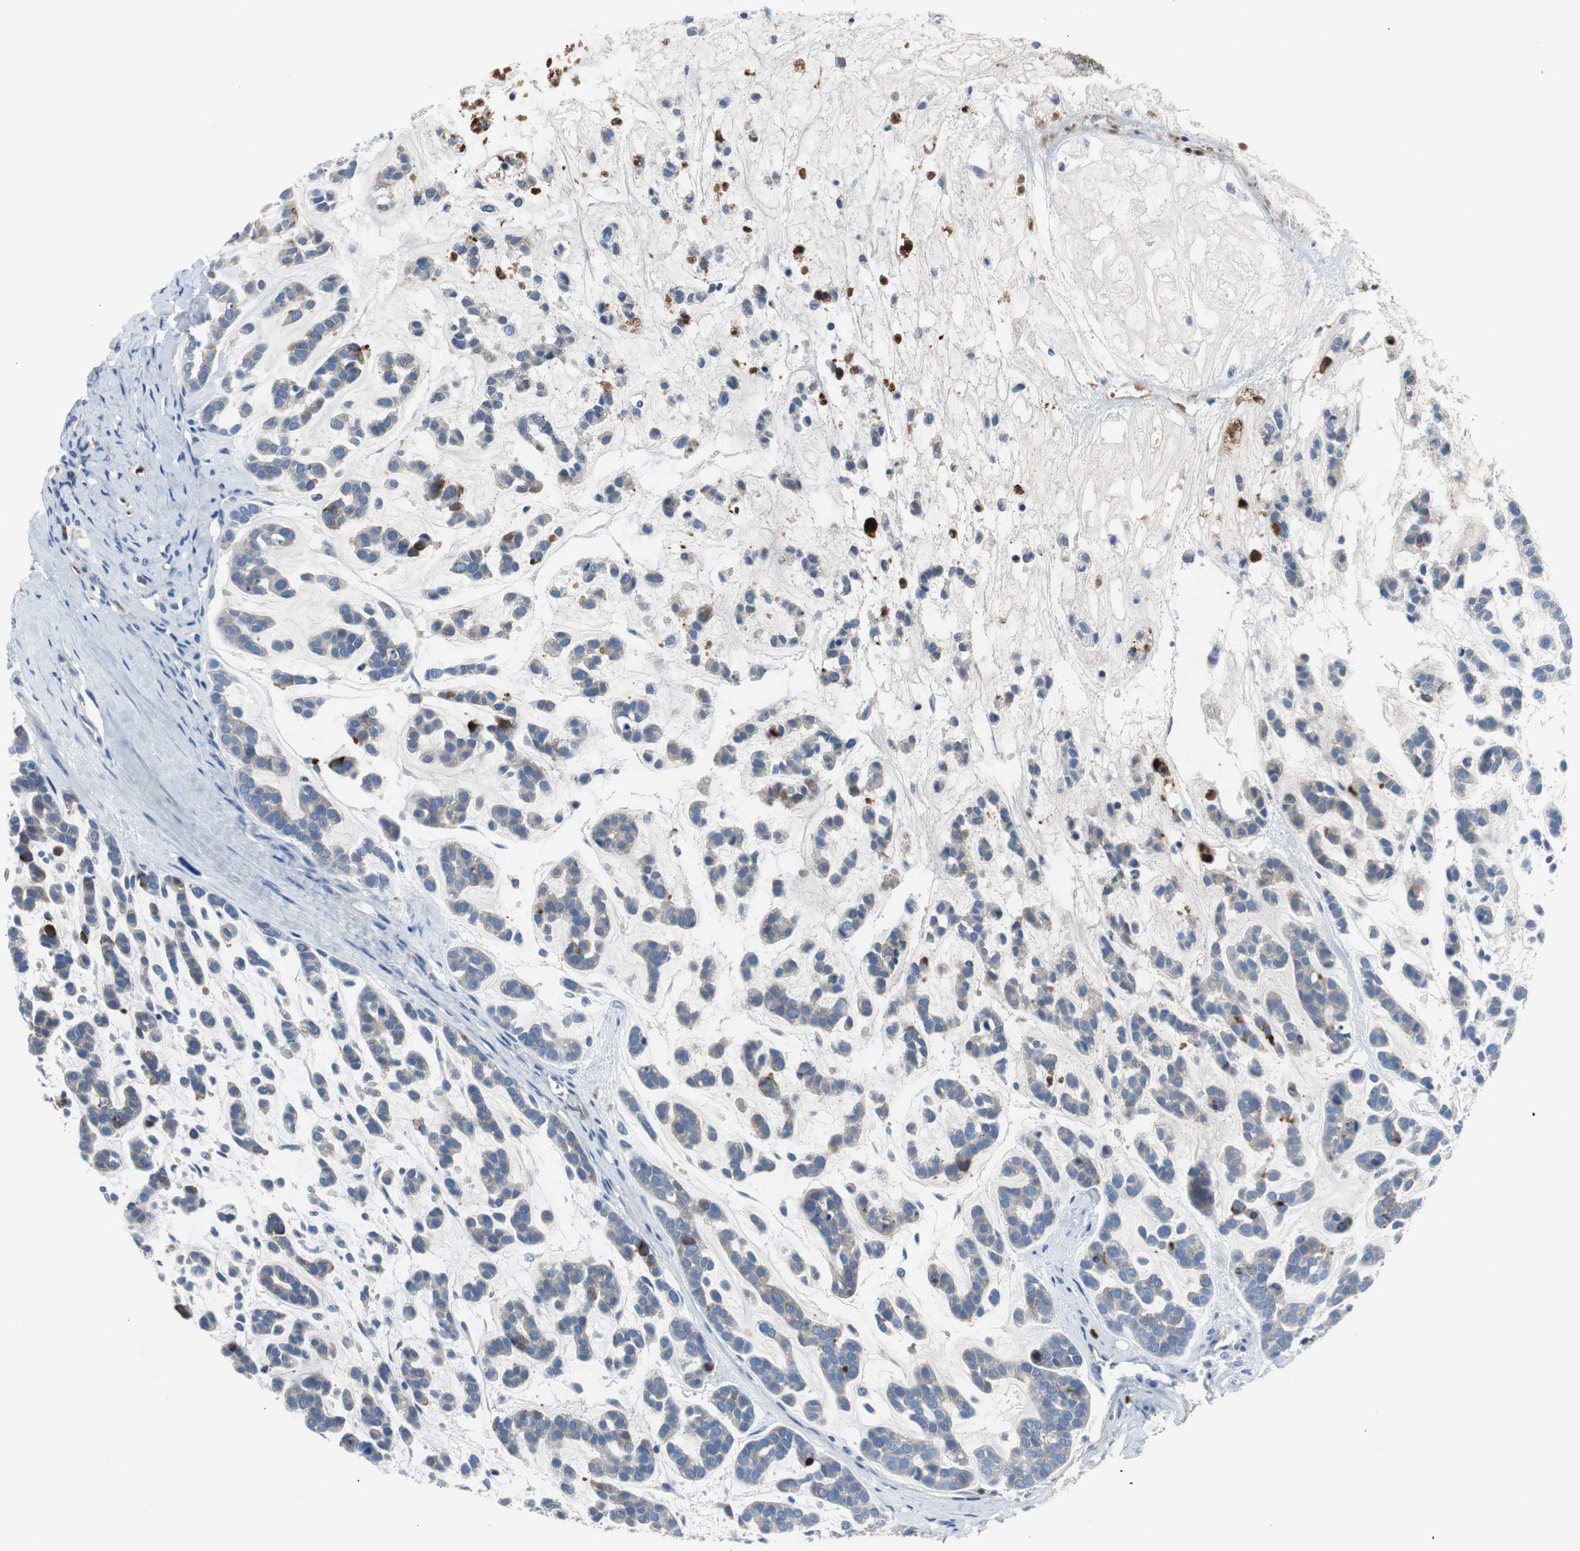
{"staining": {"intensity": "strong", "quantity": "<25%", "location": "cytoplasmic/membranous"}, "tissue": "head and neck cancer", "cell_type": "Tumor cells", "image_type": "cancer", "snomed": [{"axis": "morphology", "description": "Adenocarcinoma, NOS"}, {"axis": "morphology", "description": "Adenoma, NOS"}, {"axis": "topography", "description": "Head-Neck"}], "caption": "Head and neck cancer stained with a protein marker reveals strong staining in tumor cells.", "gene": "APCS", "patient": {"sex": "female", "age": 55}}